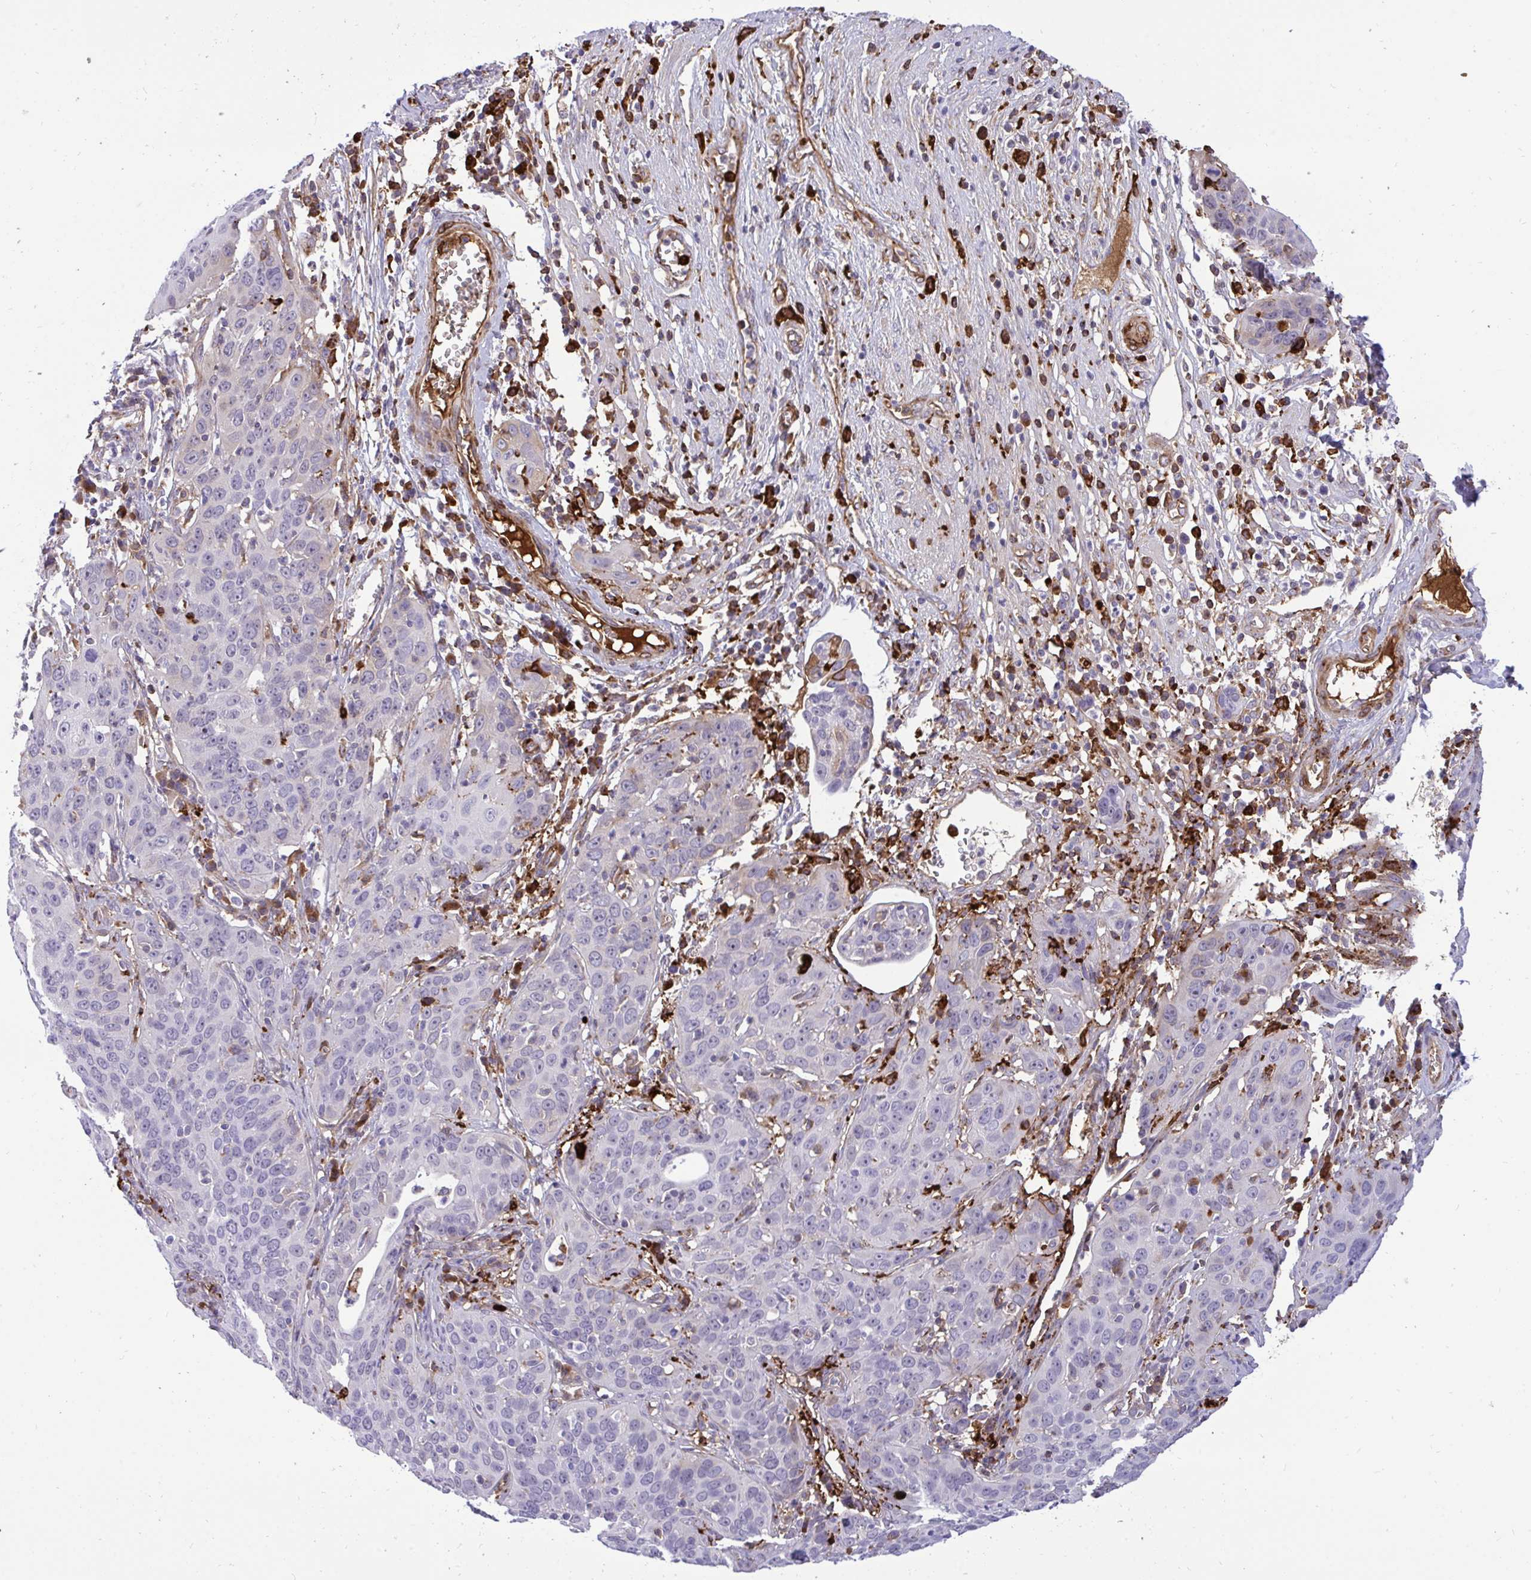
{"staining": {"intensity": "negative", "quantity": "none", "location": "none"}, "tissue": "cervical cancer", "cell_type": "Tumor cells", "image_type": "cancer", "snomed": [{"axis": "morphology", "description": "Squamous cell carcinoma, NOS"}, {"axis": "topography", "description": "Cervix"}], "caption": "Protein analysis of cervical squamous cell carcinoma exhibits no significant expression in tumor cells.", "gene": "F2", "patient": {"sex": "female", "age": 36}}